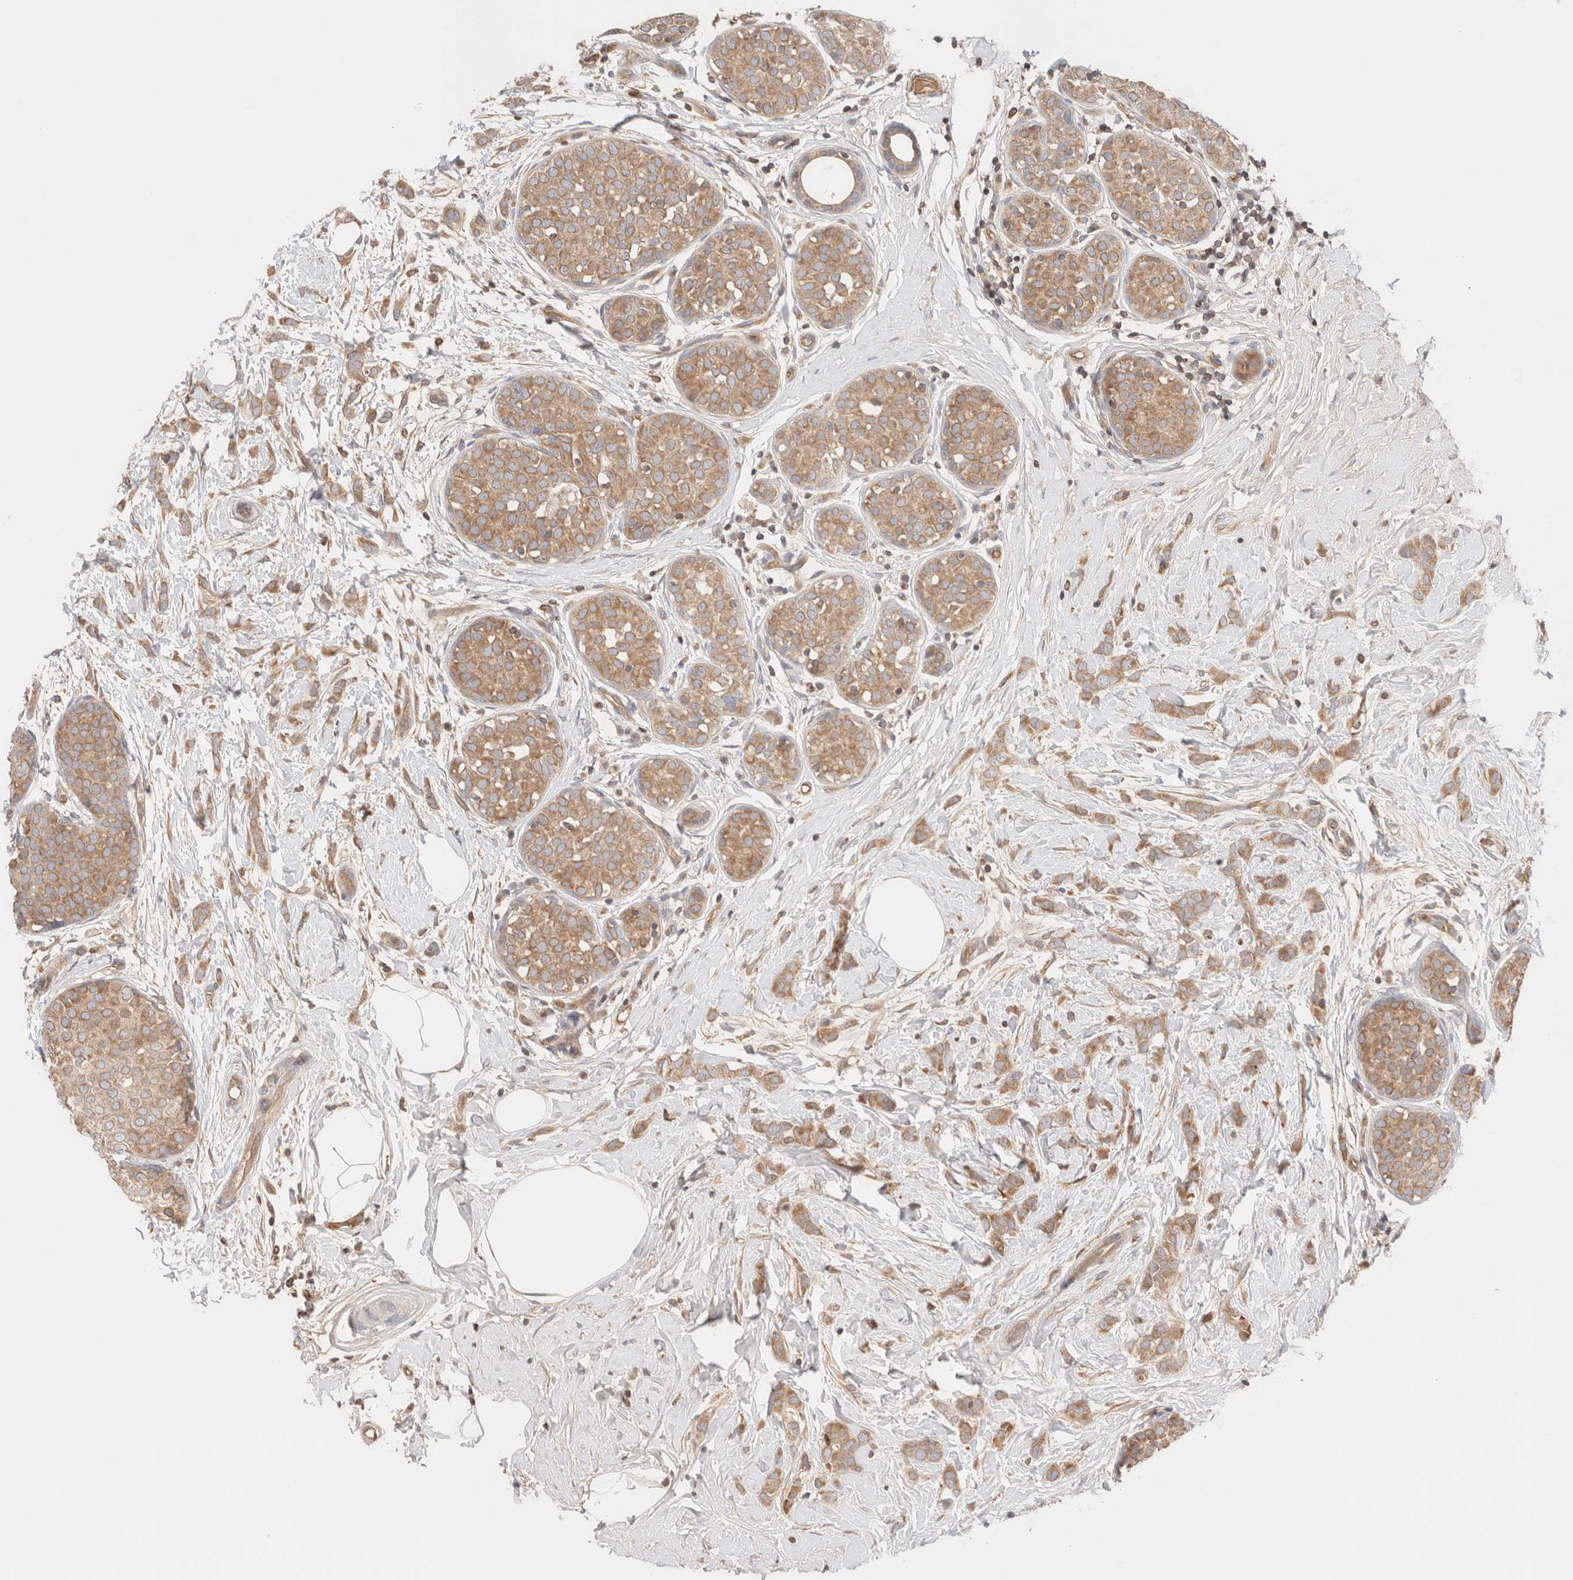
{"staining": {"intensity": "moderate", "quantity": ">75%", "location": "cytoplasmic/membranous"}, "tissue": "breast cancer", "cell_type": "Tumor cells", "image_type": "cancer", "snomed": [{"axis": "morphology", "description": "Lobular carcinoma, in situ"}, {"axis": "morphology", "description": "Lobular carcinoma"}, {"axis": "topography", "description": "Breast"}], "caption": "Moderate cytoplasmic/membranous protein positivity is appreciated in about >75% of tumor cells in lobular carcinoma in situ (breast).", "gene": "SIKE1", "patient": {"sex": "female", "age": 41}}